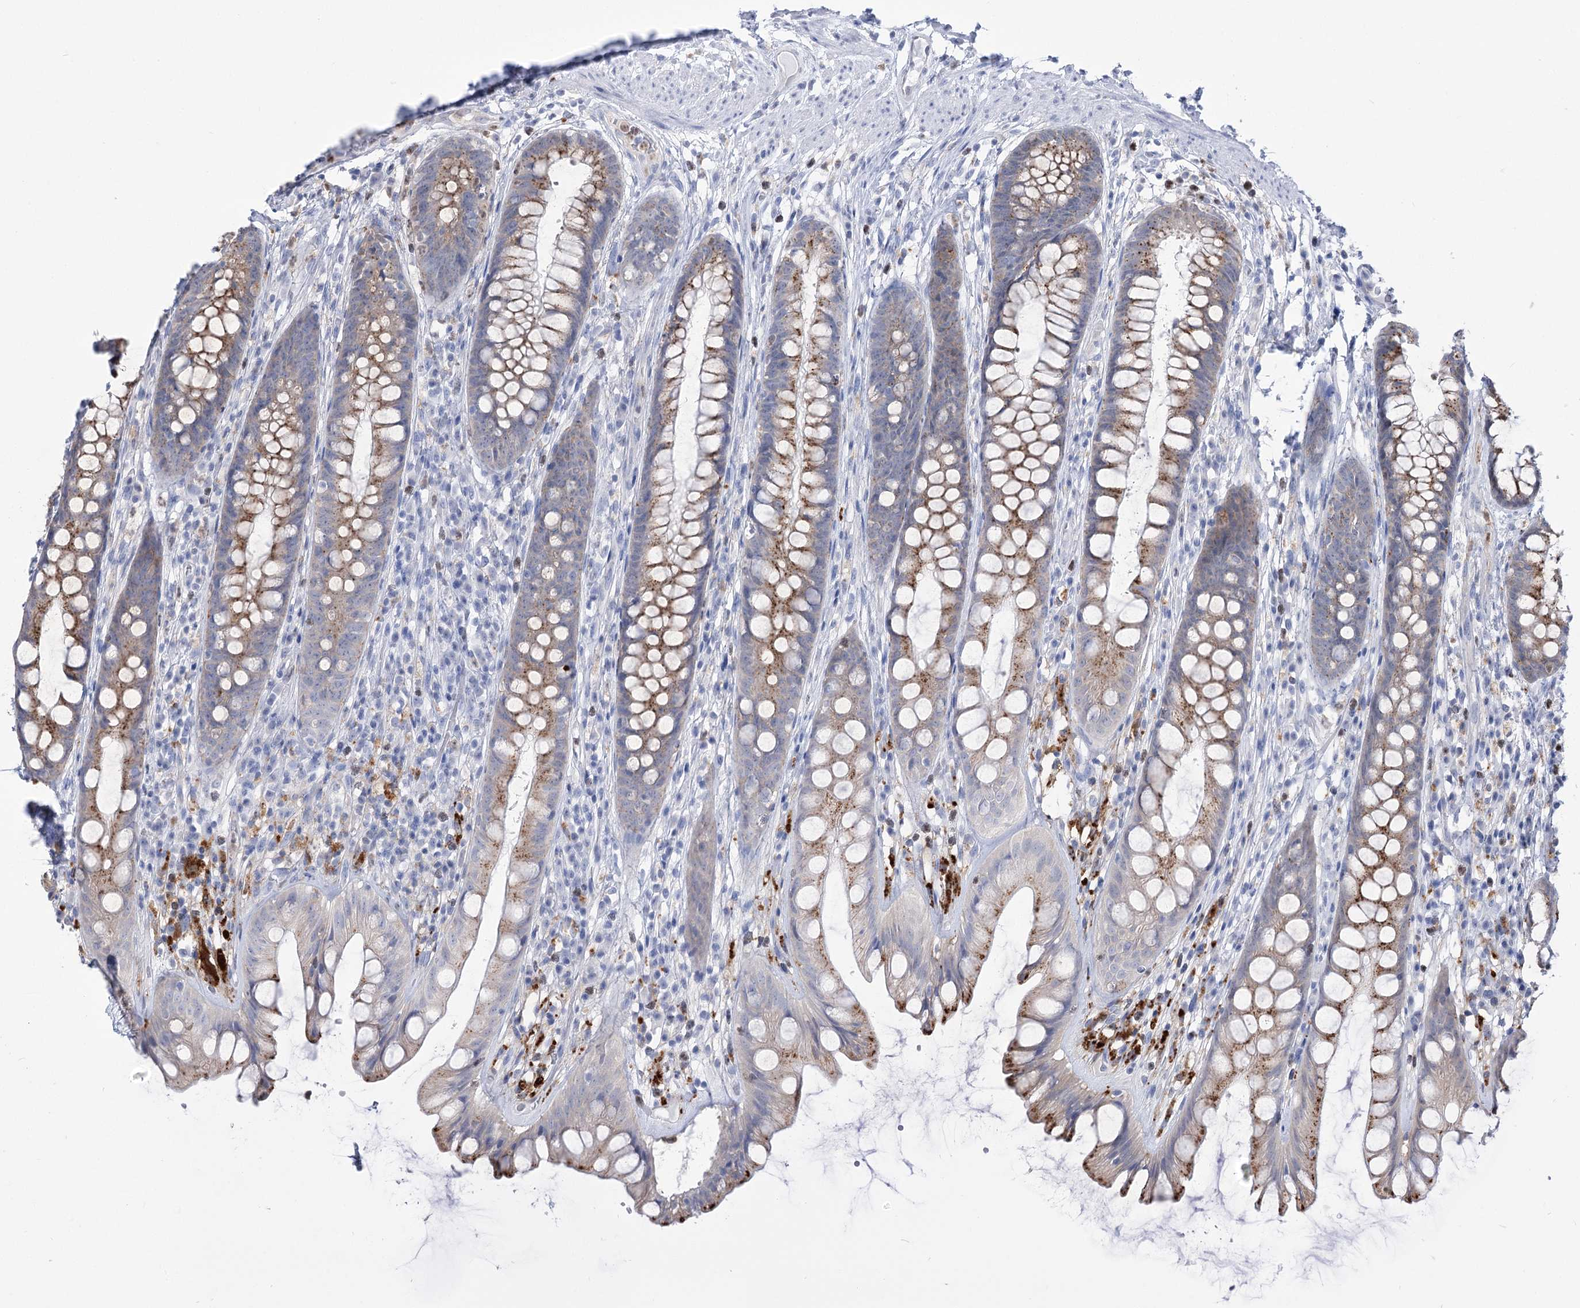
{"staining": {"intensity": "moderate", "quantity": ">75%", "location": "cytoplasmic/membranous"}, "tissue": "rectum", "cell_type": "Glandular cells", "image_type": "normal", "snomed": [{"axis": "morphology", "description": "Normal tissue, NOS"}, {"axis": "topography", "description": "Rectum"}], "caption": "Immunohistochemical staining of benign human rectum reveals medium levels of moderate cytoplasmic/membranous positivity in approximately >75% of glandular cells.", "gene": "SIAE", "patient": {"sex": "male", "age": 74}}